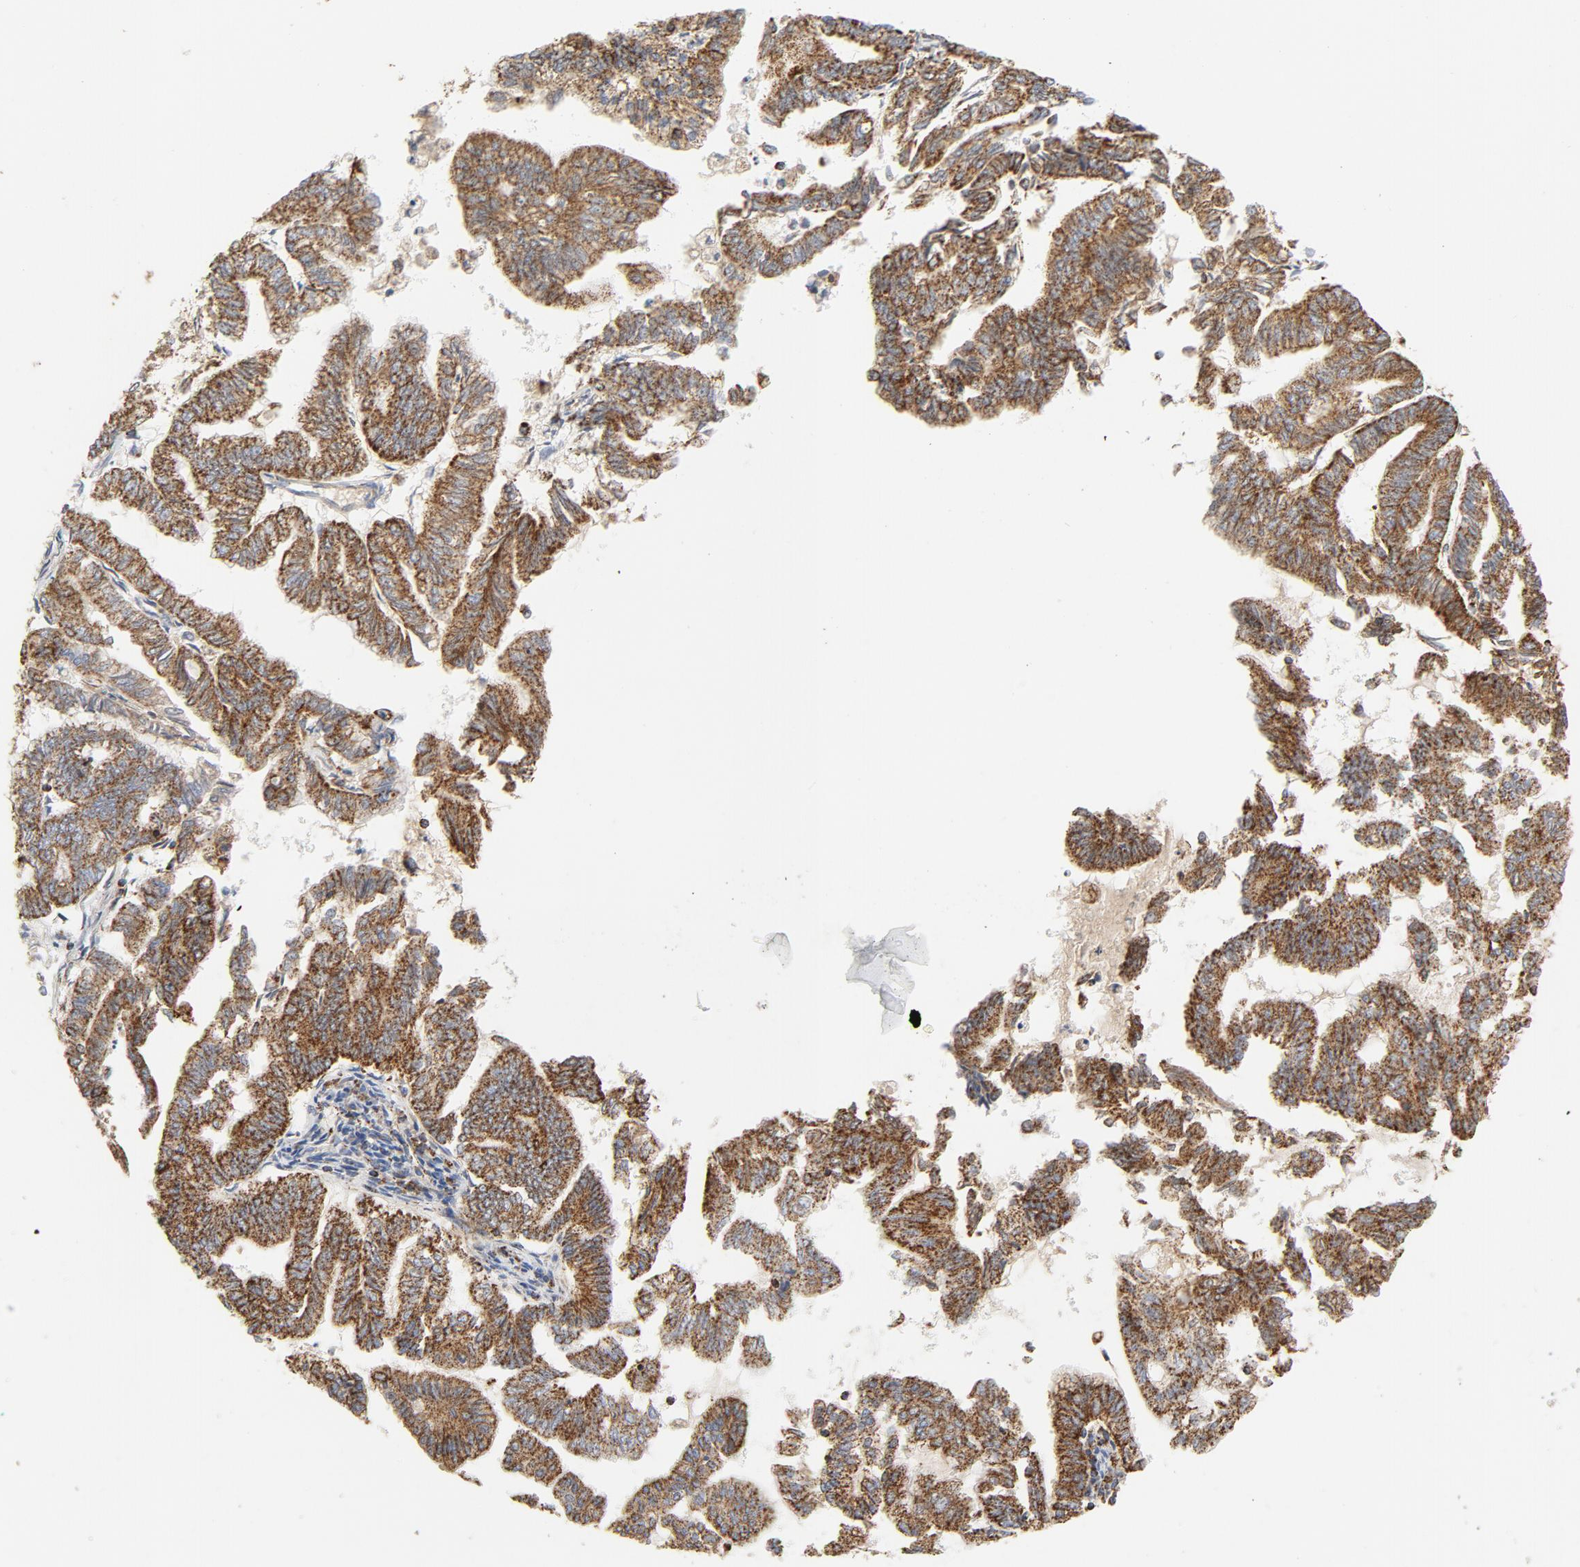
{"staining": {"intensity": "strong", "quantity": ">75%", "location": "cytoplasmic/membranous"}, "tissue": "endometrial cancer", "cell_type": "Tumor cells", "image_type": "cancer", "snomed": [{"axis": "morphology", "description": "Adenocarcinoma, NOS"}, {"axis": "topography", "description": "Endometrium"}], "caption": "Protein analysis of endometrial cancer tissue shows strong cytoplasmic/membranous positivity in about >75% of tumor cells.", "gene": "PCNX4", "patient": {"sex": "female", "age": 79}}